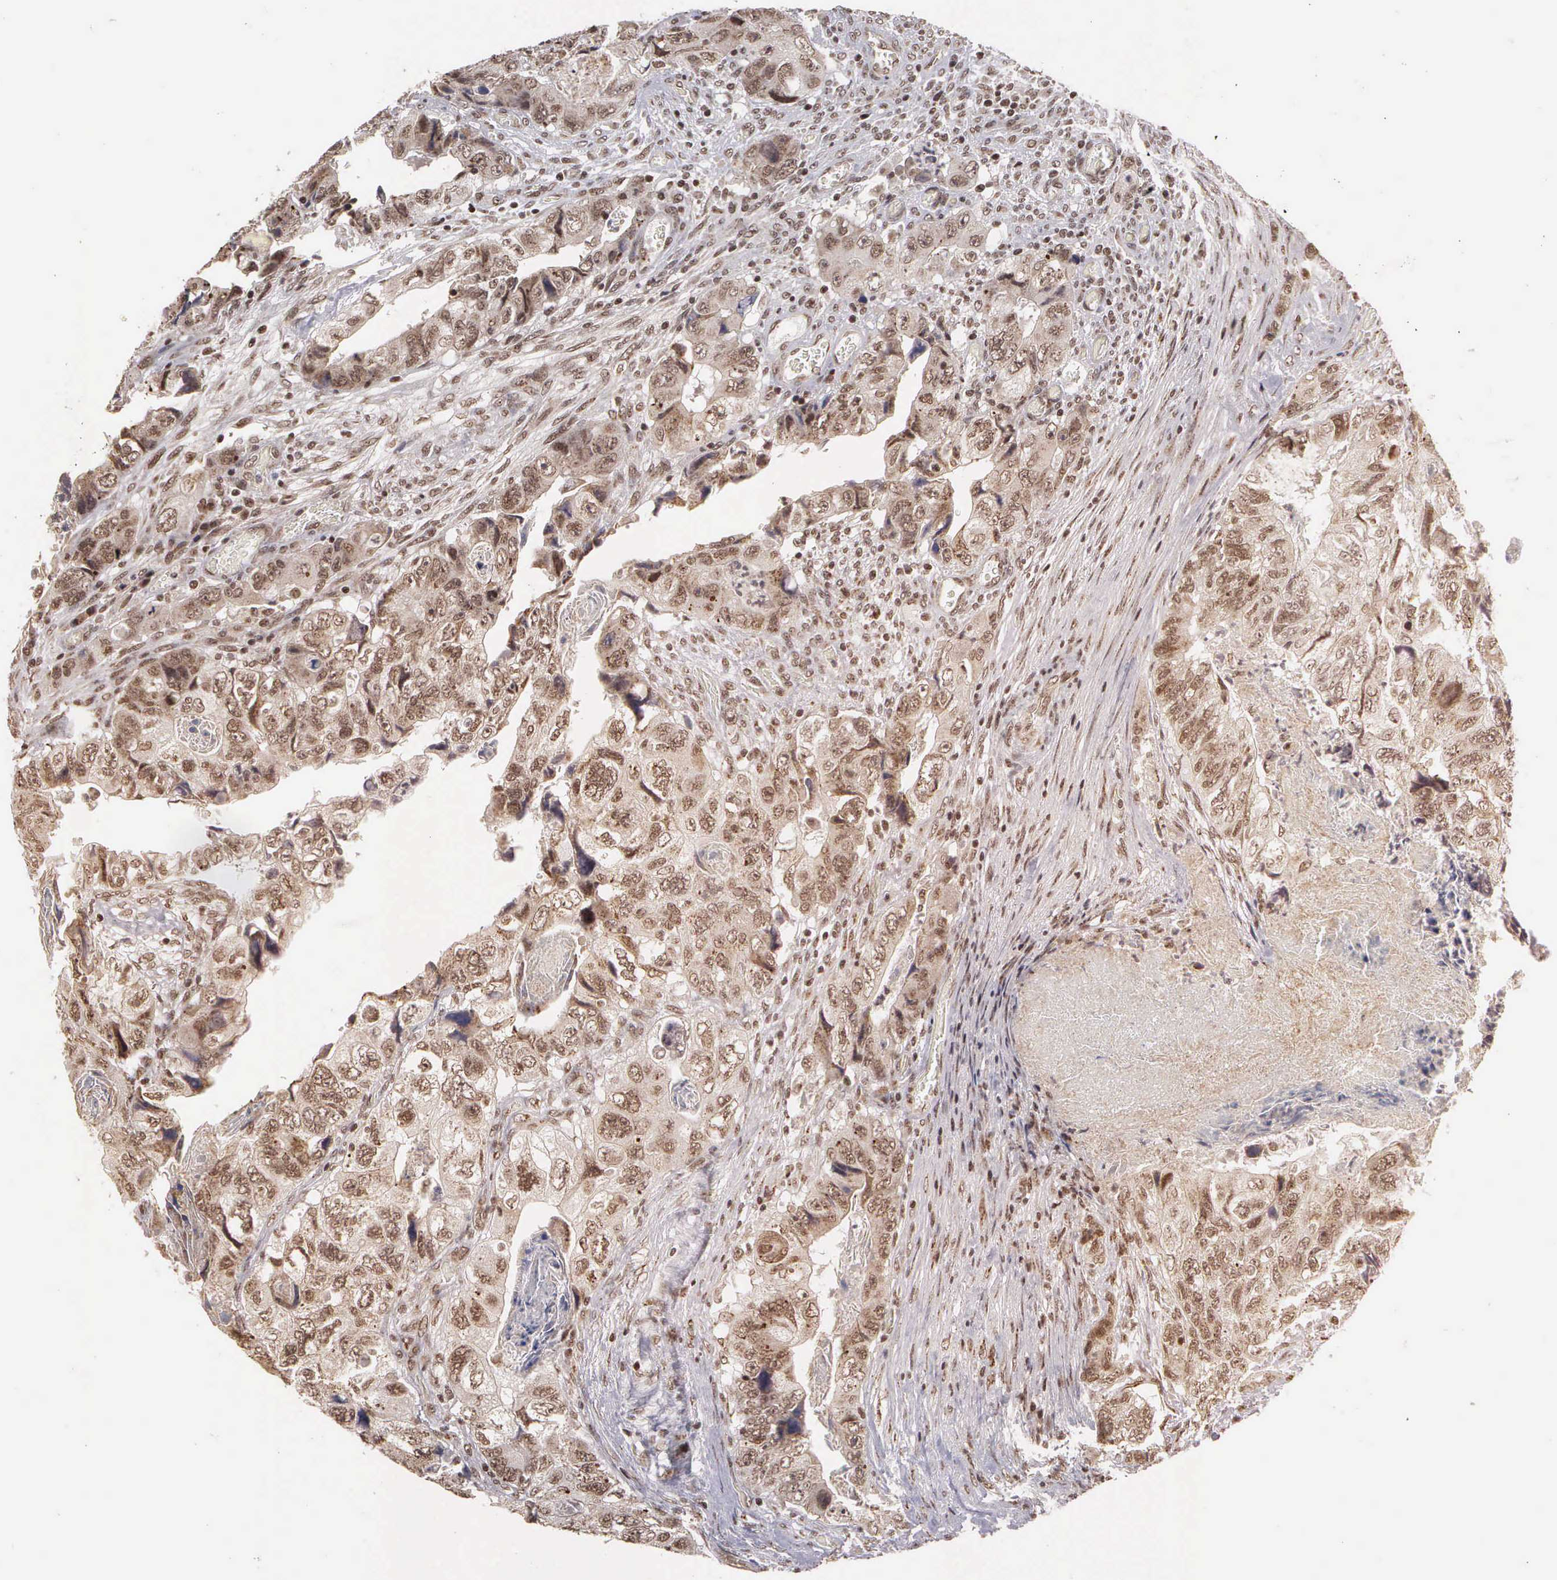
{"staining": {"intensity": "moderate", "quantity": ">75%", "location": "cytoplasmic/membranous,nuclear"}, "tissue": "colorectal cancer", "cell_type": "Tumor cells", "image_type": "cancer", "snomed": [{"axis": "morphology", "description": "Adenocarcinoma, NOS"}, {"axis": "topography", "description": "Rectum"}], "caption": "Immunohistochemical staining of colorectal cancer (adenocarcinoma) exhibits medium levels of moderate cytoplasmic/membranous and nuclear expression in about >75% of tumor cells. (IHC, brightfield microscopy, high magnification).", "gene": "GTF2A1", "patient": {"sex": "female", "age": 82}}